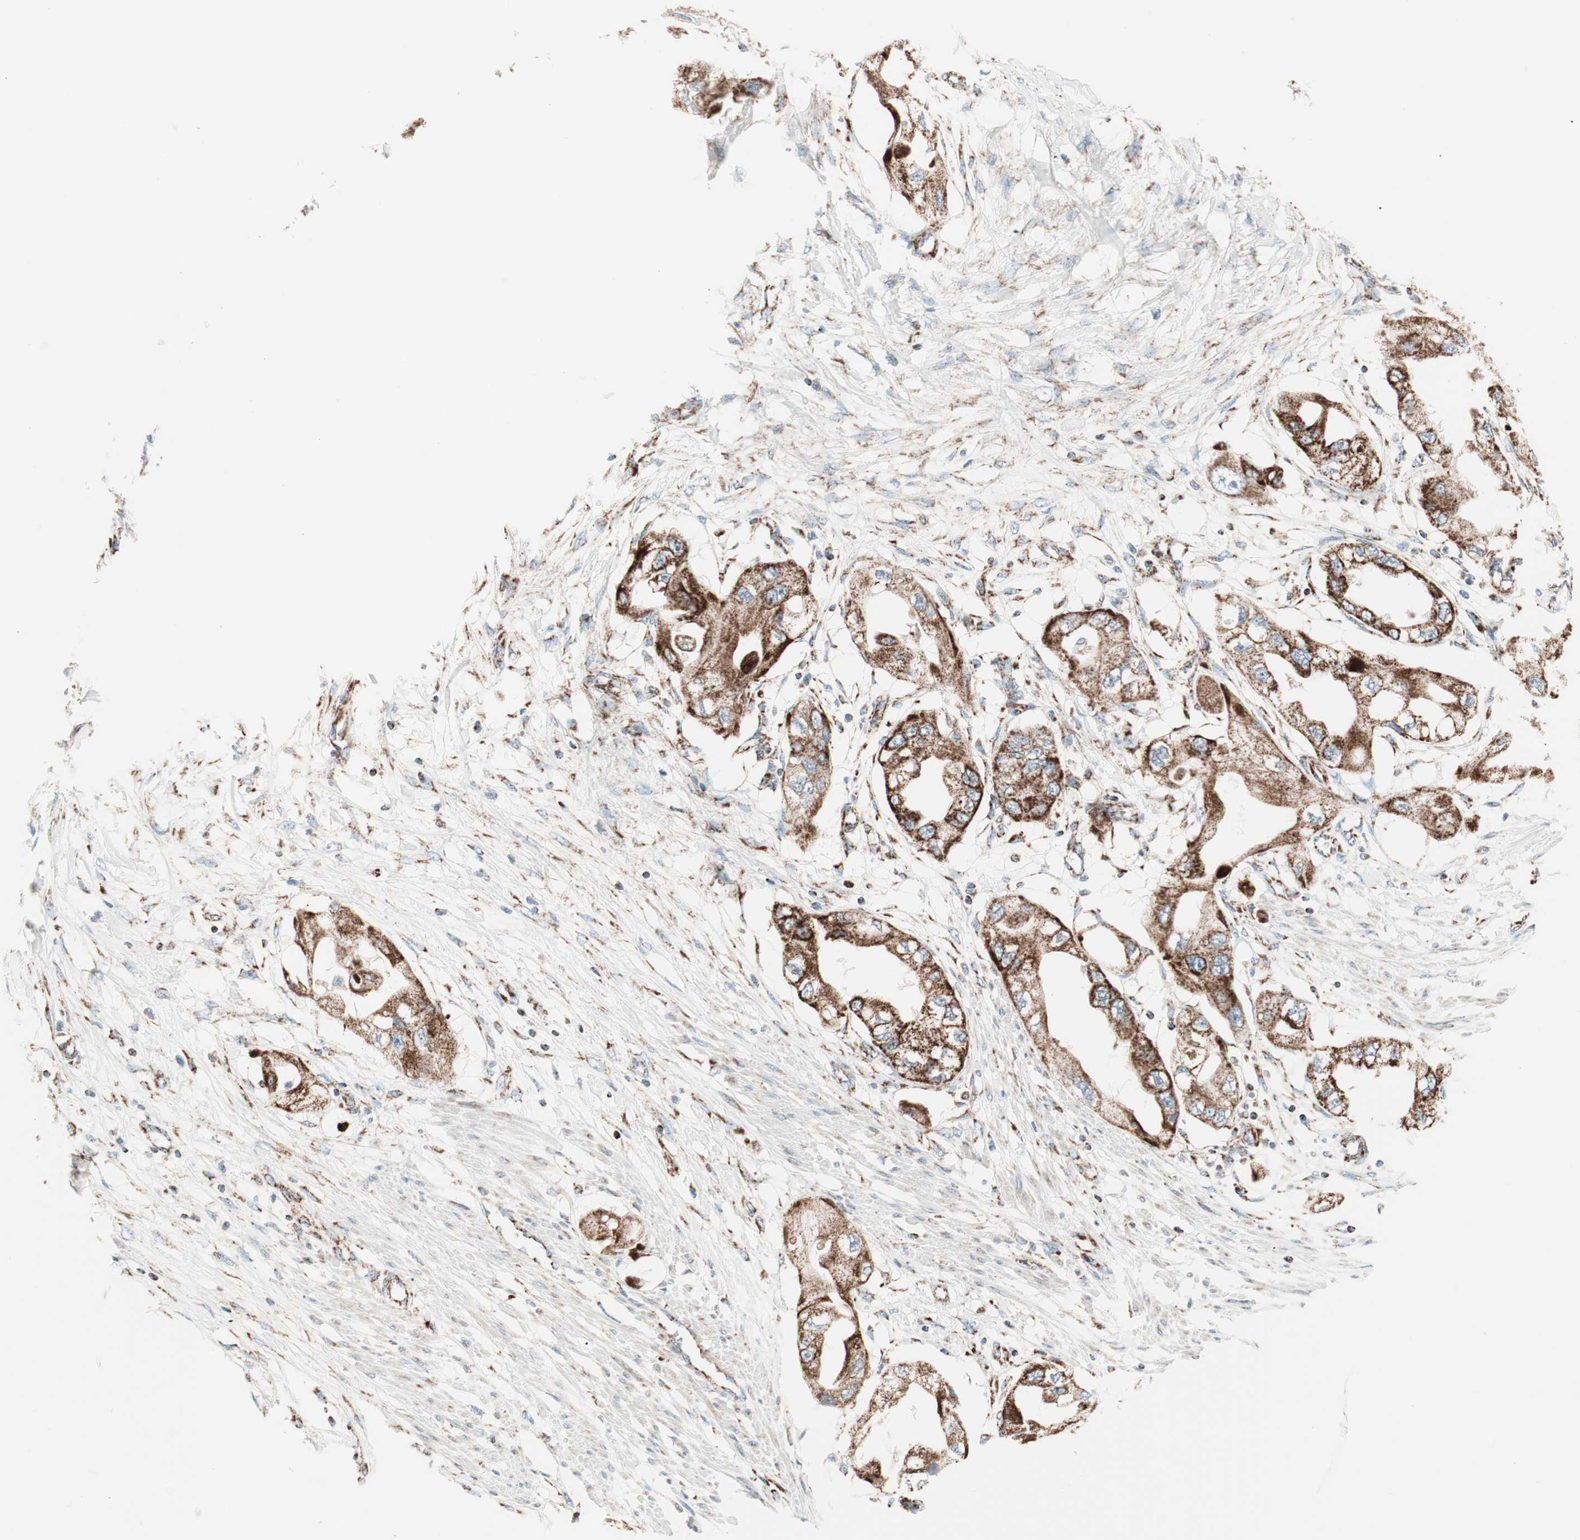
{"staining": {"intensity": "strong", "quantity": ">75%", "location": "cytoplasmic/membranous"}, "tissue": "endometrial cancer", "cell_type": "Tumor cells", "image_type": "cancer", "snomed": [{"axis": "morphology", "description": "Adenocarcinoma, NOS"}, {"axis": "topography", "description": "Endometrium"}], "caption": "IHC of human adenocarcinoma (endometrial) displays high levels of strong cytoplasmic/membranous expression in about >75% of tumor cells.", "gene": "TOMM20", "patient": {"sex": "female", "age": 67}}